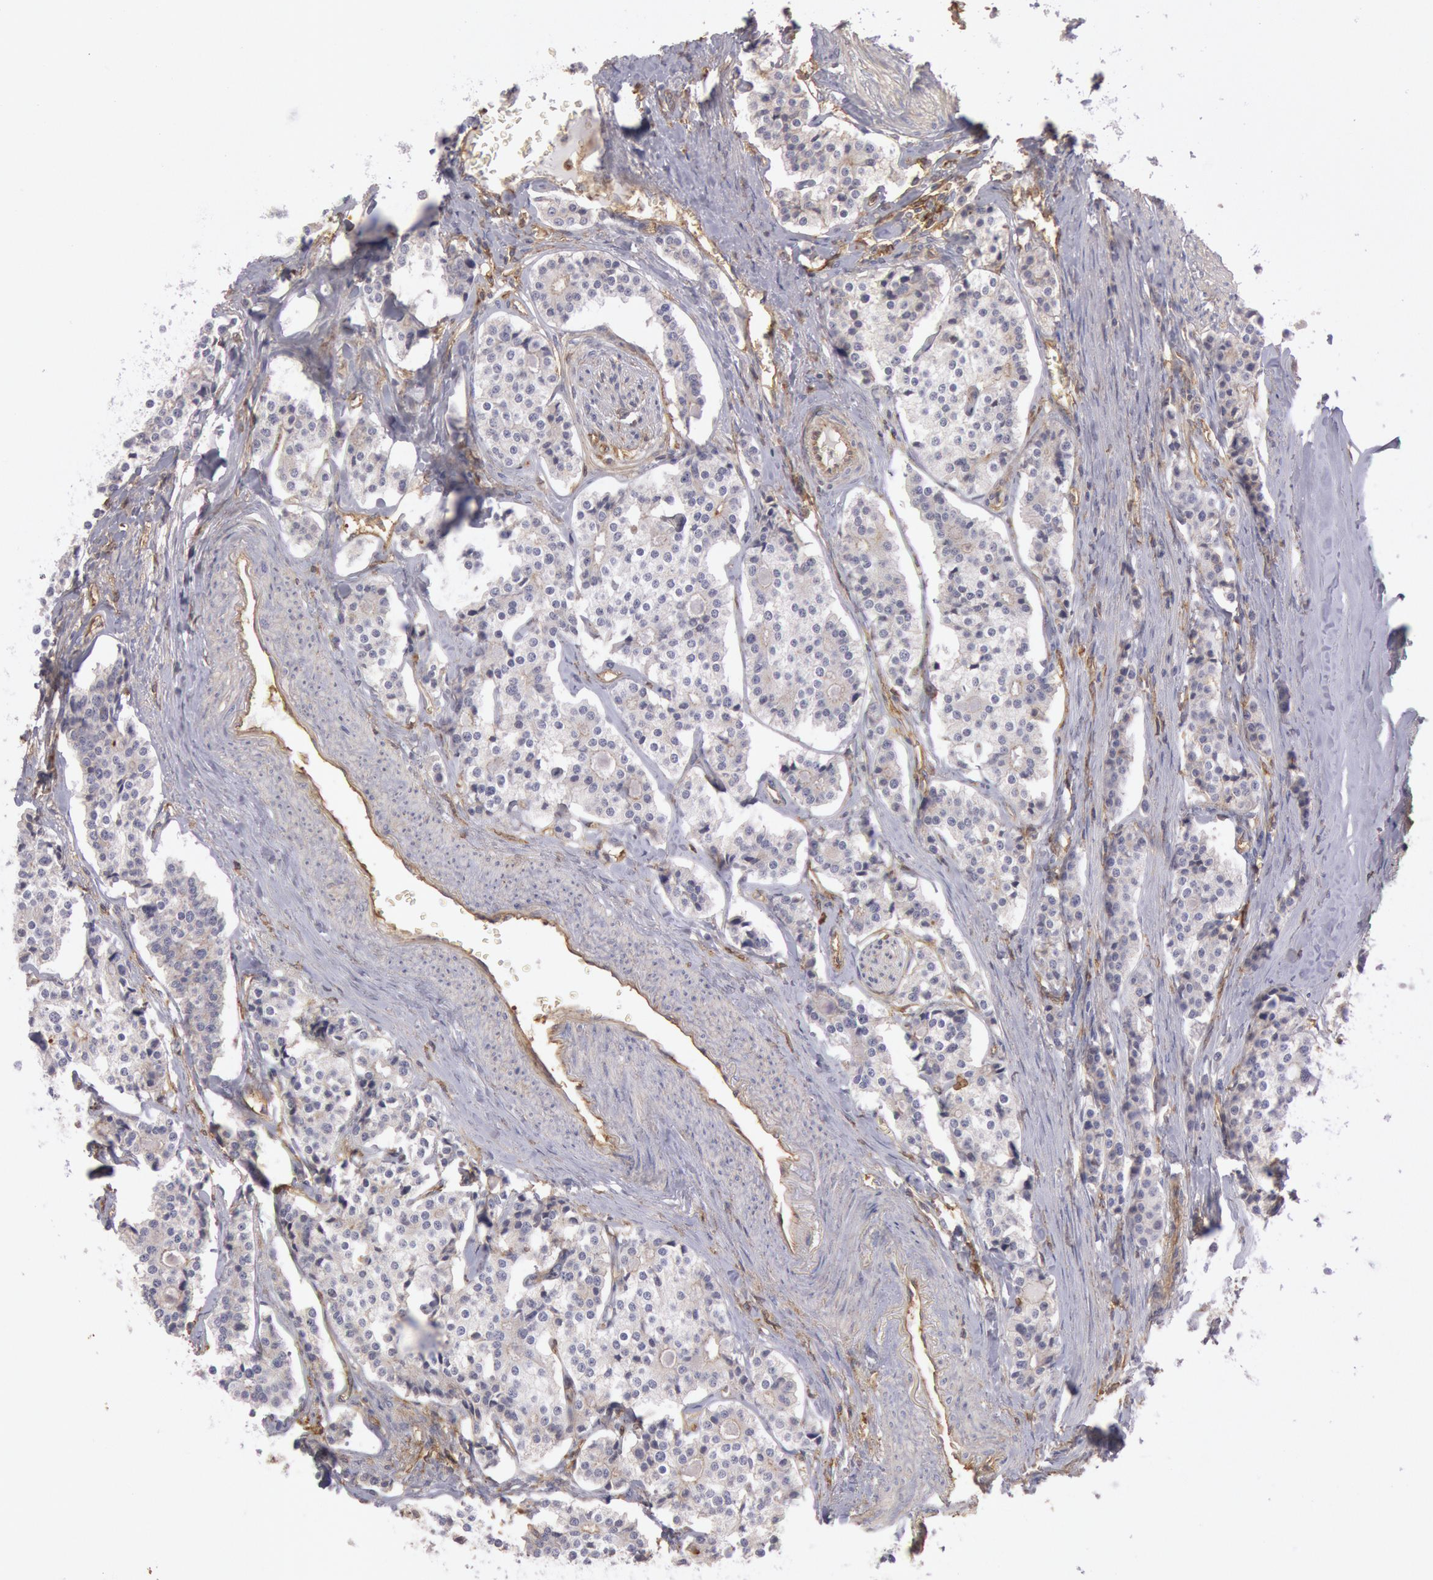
{"staining": {"intensity": "negative", "quantity": "none", "location": "none"}, "tissue": "carcinoid", "cell_type": "Tumor cells", "image_type": "cancer", "snomed": [{"axis": "morphology", "description": "Carcinoid, malignant, NOS"}, {"axis": "topography", "description": "Small intestine"}], "caption": "Photomicrograph shows no significant protein expression in tumor cells of carcinoid (malignant).", "gene": "SNAP23", "patient": {"sex": "male", "age": 63}}